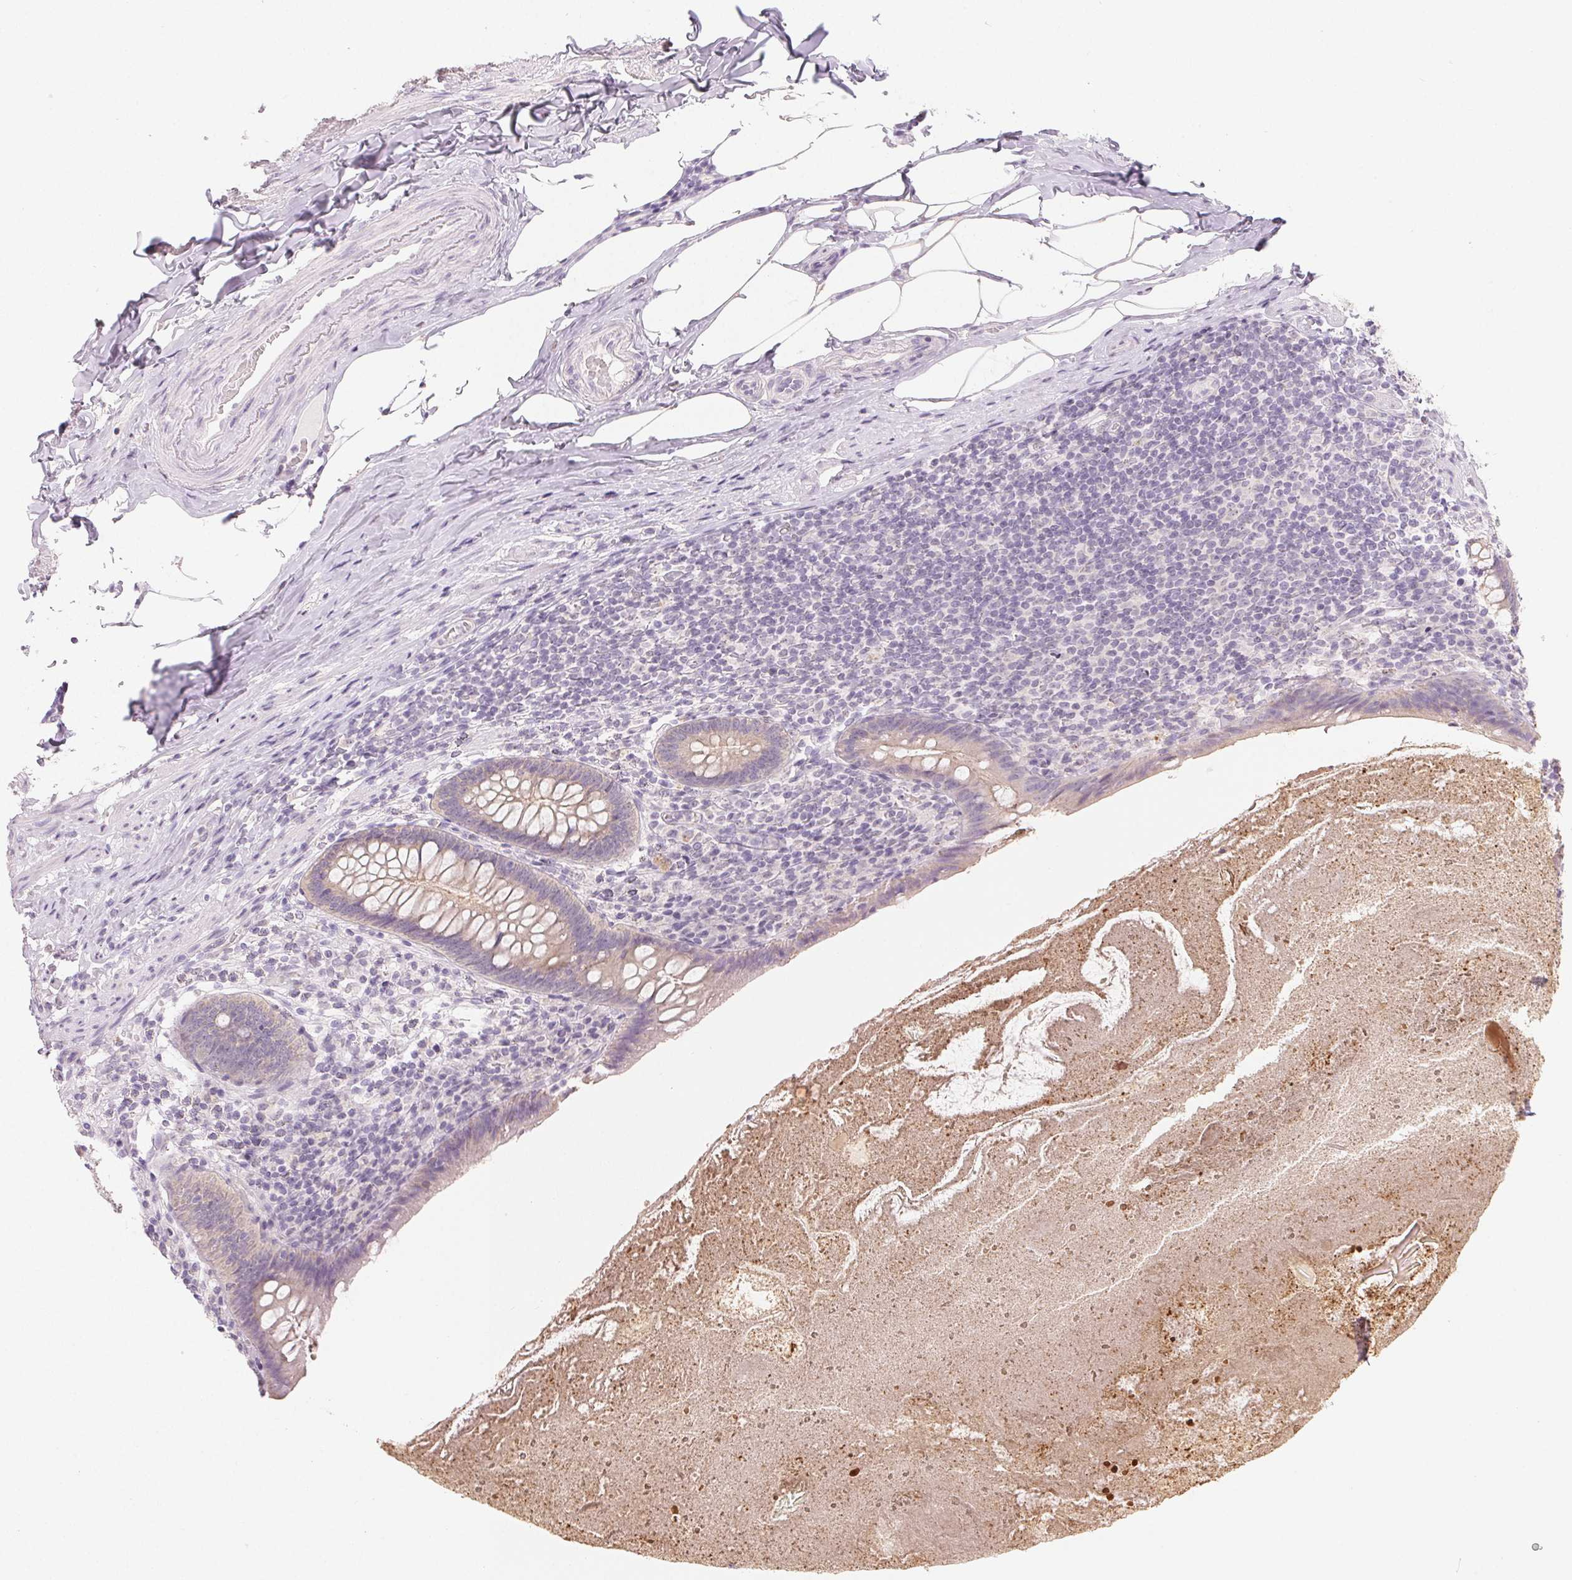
{"staining": {"intensity": "weak", "quantity": "<25%", "location": "cytoplasmic/membranous"}, "tissue": "appendix", "cell_type": "Glandular cells", "image_type": "normal", "snomed": [{"axis": "morphology", "description": "Normal tissue, NOS"}, {"axis": "topography", "description": "Appendix"}], "caption": "This is an immunohistochemistry (IHC) micrograph of unremarkable human appendix. There is no staining in glandular cells.", "gene": "SFTPD", "patient": {"sex": "male", "age": 47}}